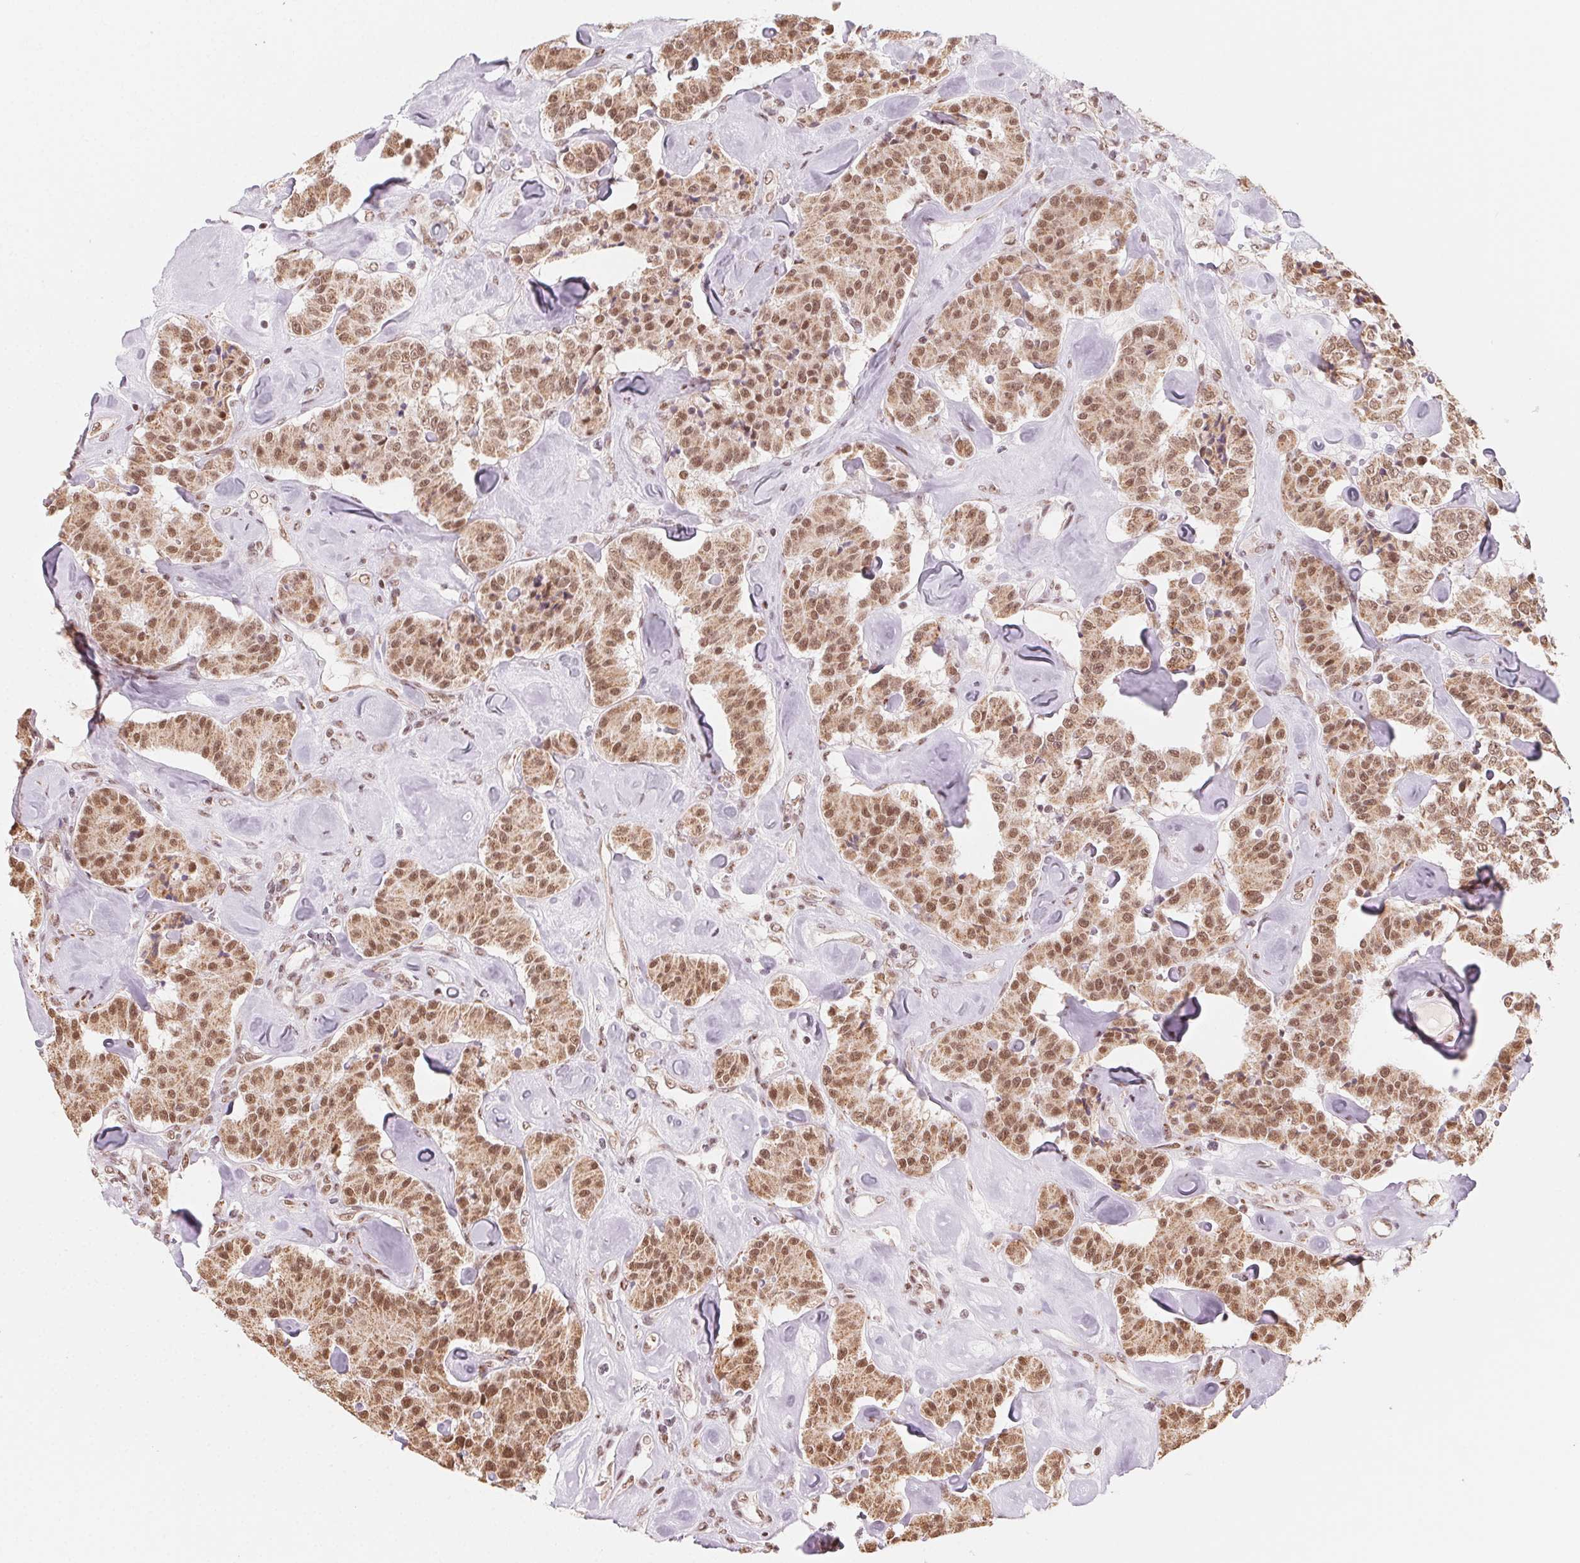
{"staining": {"intensity": "moderate", "quantity": ">75%", "location": "cytoplasmic/membranous,nuclear"}, "tissue": "carcinoid", "cell_type": "Tumor cells", "image_type": "cancer", "snomed": [{"axis": "morphology", "description": "Carcinoid, malignant, NOS"}, {"axis": "topography", "description": "Pancreas"}], "caption": "Tumor cells reveal moderate cytoplasmic/membranous and nuclear positivity in approximately >75% of cells in malignant carcinoid. The staining was performed using DAB (3,3'-diaminobenzidine) to visualize the protein expression in brown, while the nuclei were stained in blue with hematoxylin (Magnification: 20x).", "gene": "TOPORS", "patient": {"sex": "male", "age": 41}}